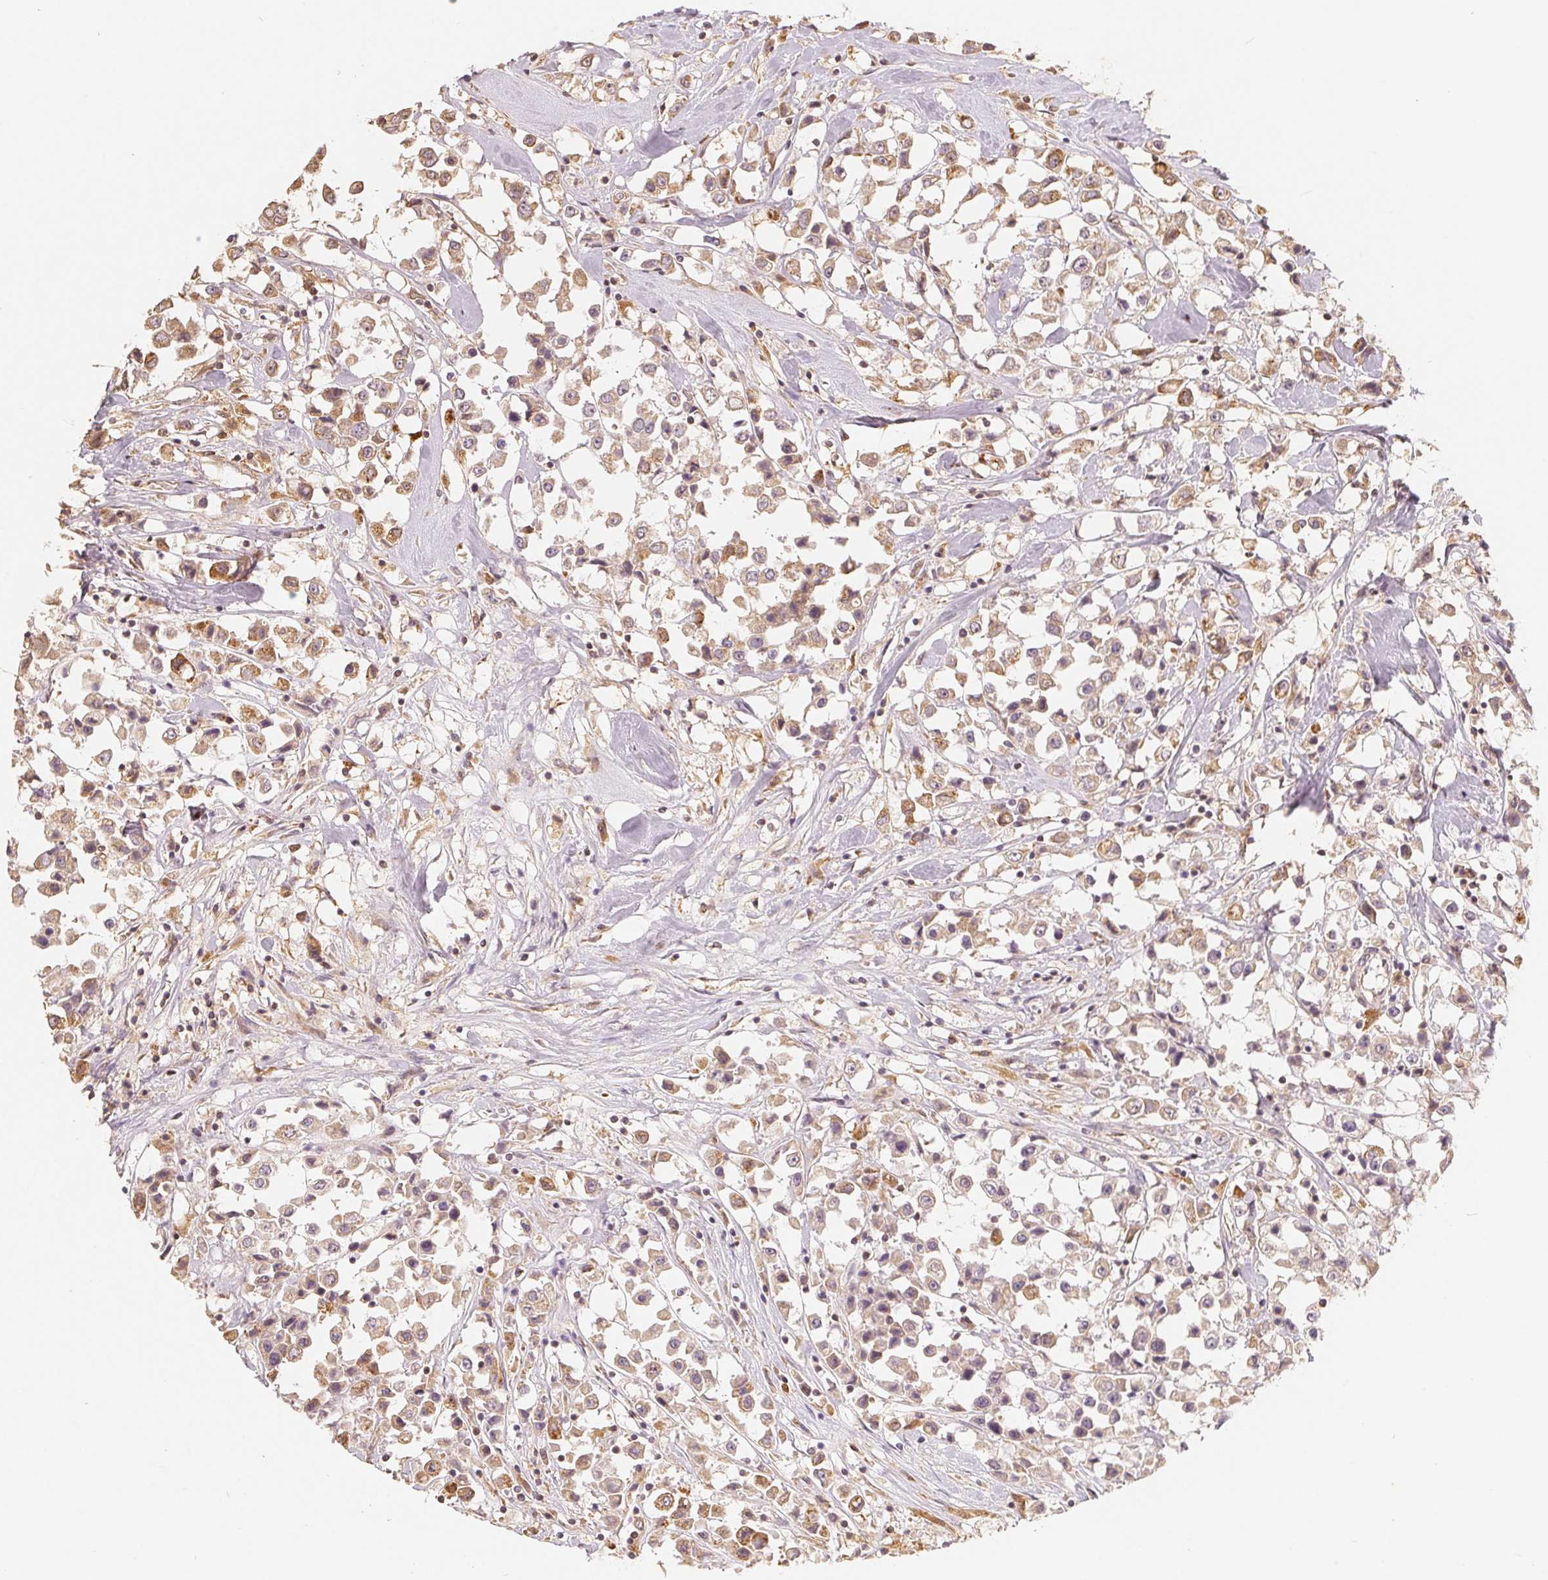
{"staining": {"intensity": "weak", "quantity": ">75%", "location": "cytoplasmic/membranous"}, "tissue": "breast cancer", "cell_type": "Tumor cells", "image_type": "cancer", "snomed": [{"axis": "morphology", "description": "Duct carcinoma"}, {"axis": "topography", "description": "Breast"}], "caption": "Breast infiltrating ductal carcinoma tissue exhibits weak cytoplasmic/membranous staining in about >75% of tumor cells, visualized by immunohistochemistry.", "gene": "GUSB", "patient": {"sex": "female", "age": 61}}